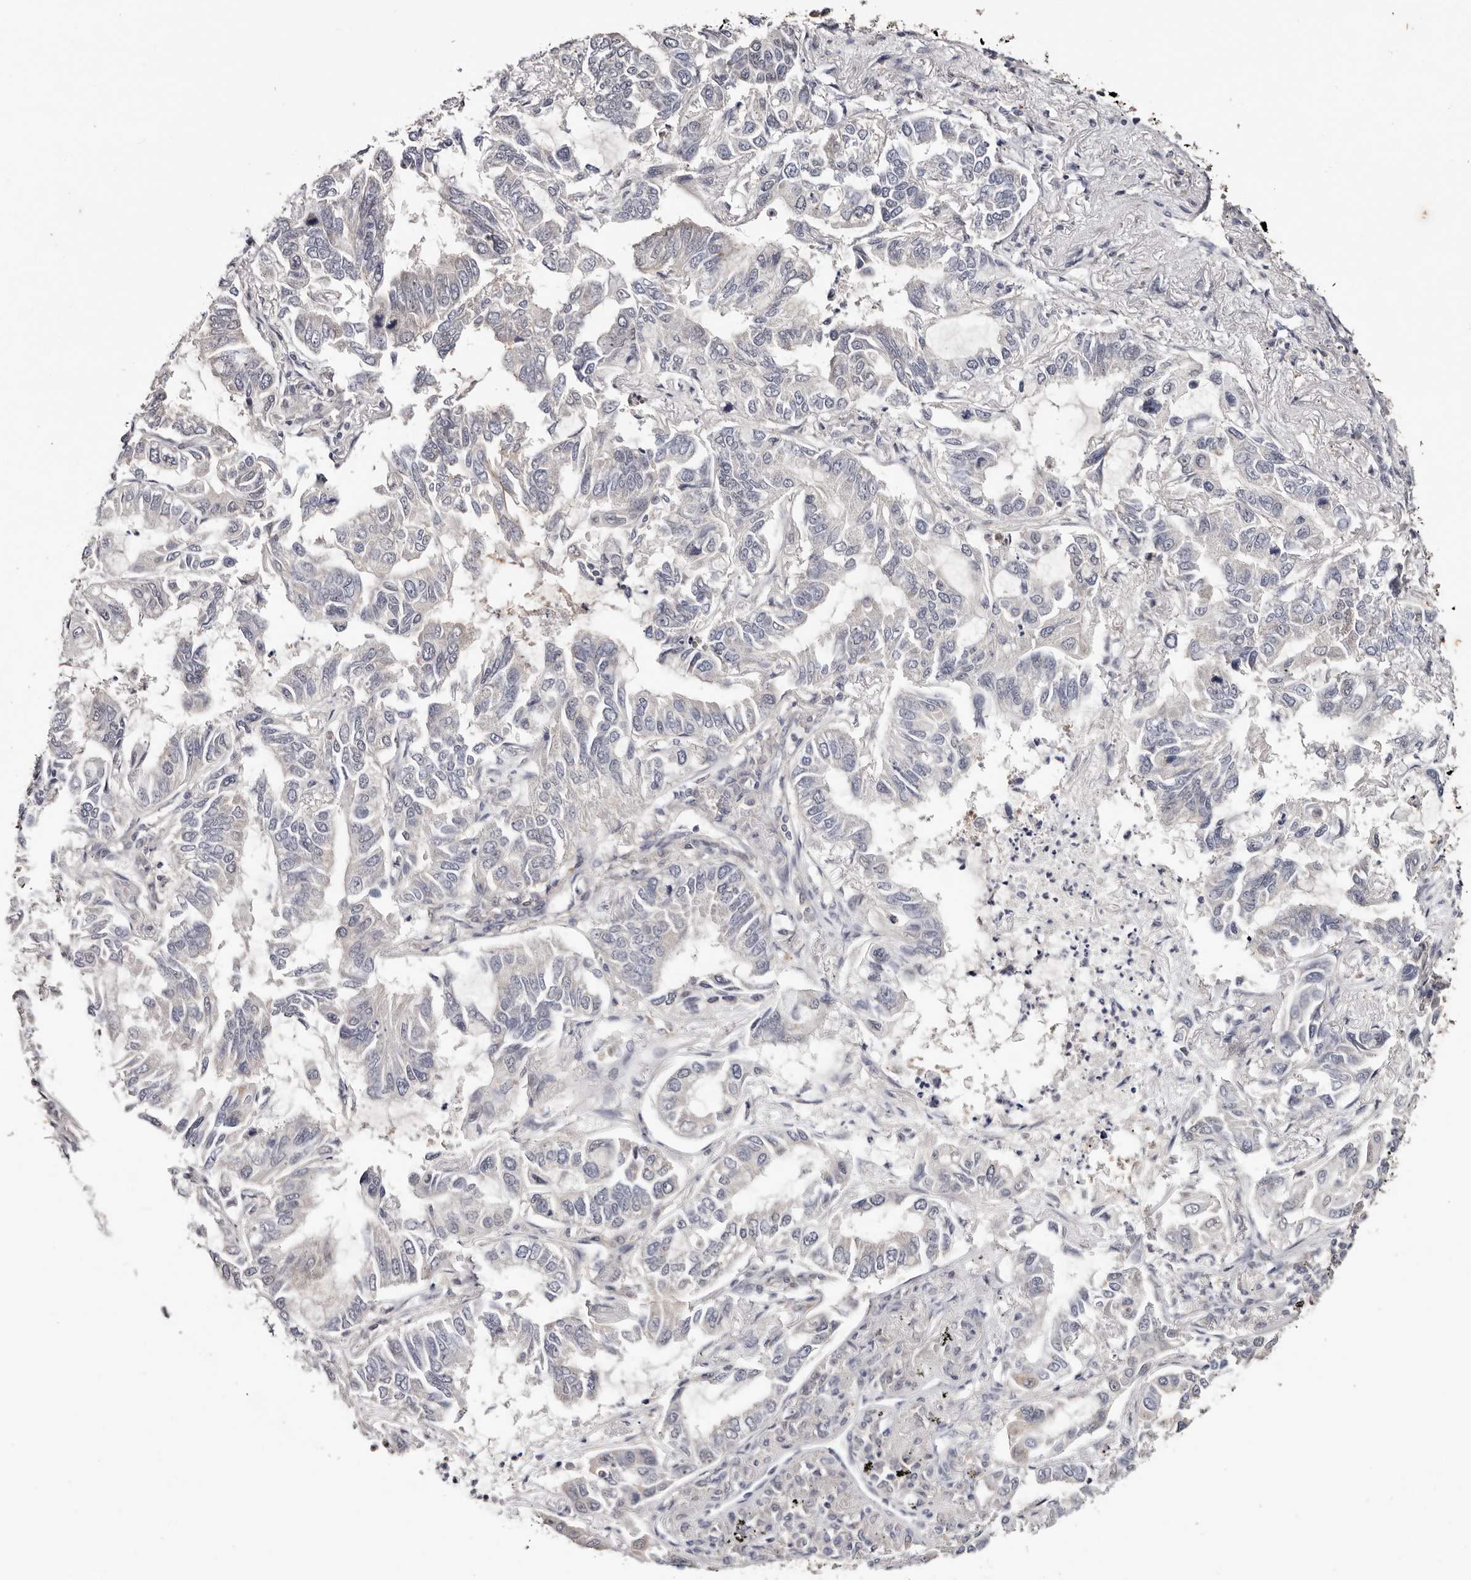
{"staining": {"intensity": "weak", "quantity": "<25%", "location": "nuclear"}, "tissue": "lung cancer", "cell_type": "Tumor cells", "image_type": "cancer", "snomed": [{"axis": "morphology", "description": "Adenocarcinoma, NOS"}, {"axis": "topography", "description": "Lung"}], "caption": "Immunohistochemical staining of human lung cancer (adenocarcinoma) displays no significant expression in tumor cells.", "gene": "TYW3", "patient": {"sex": "male", "age": 64}}